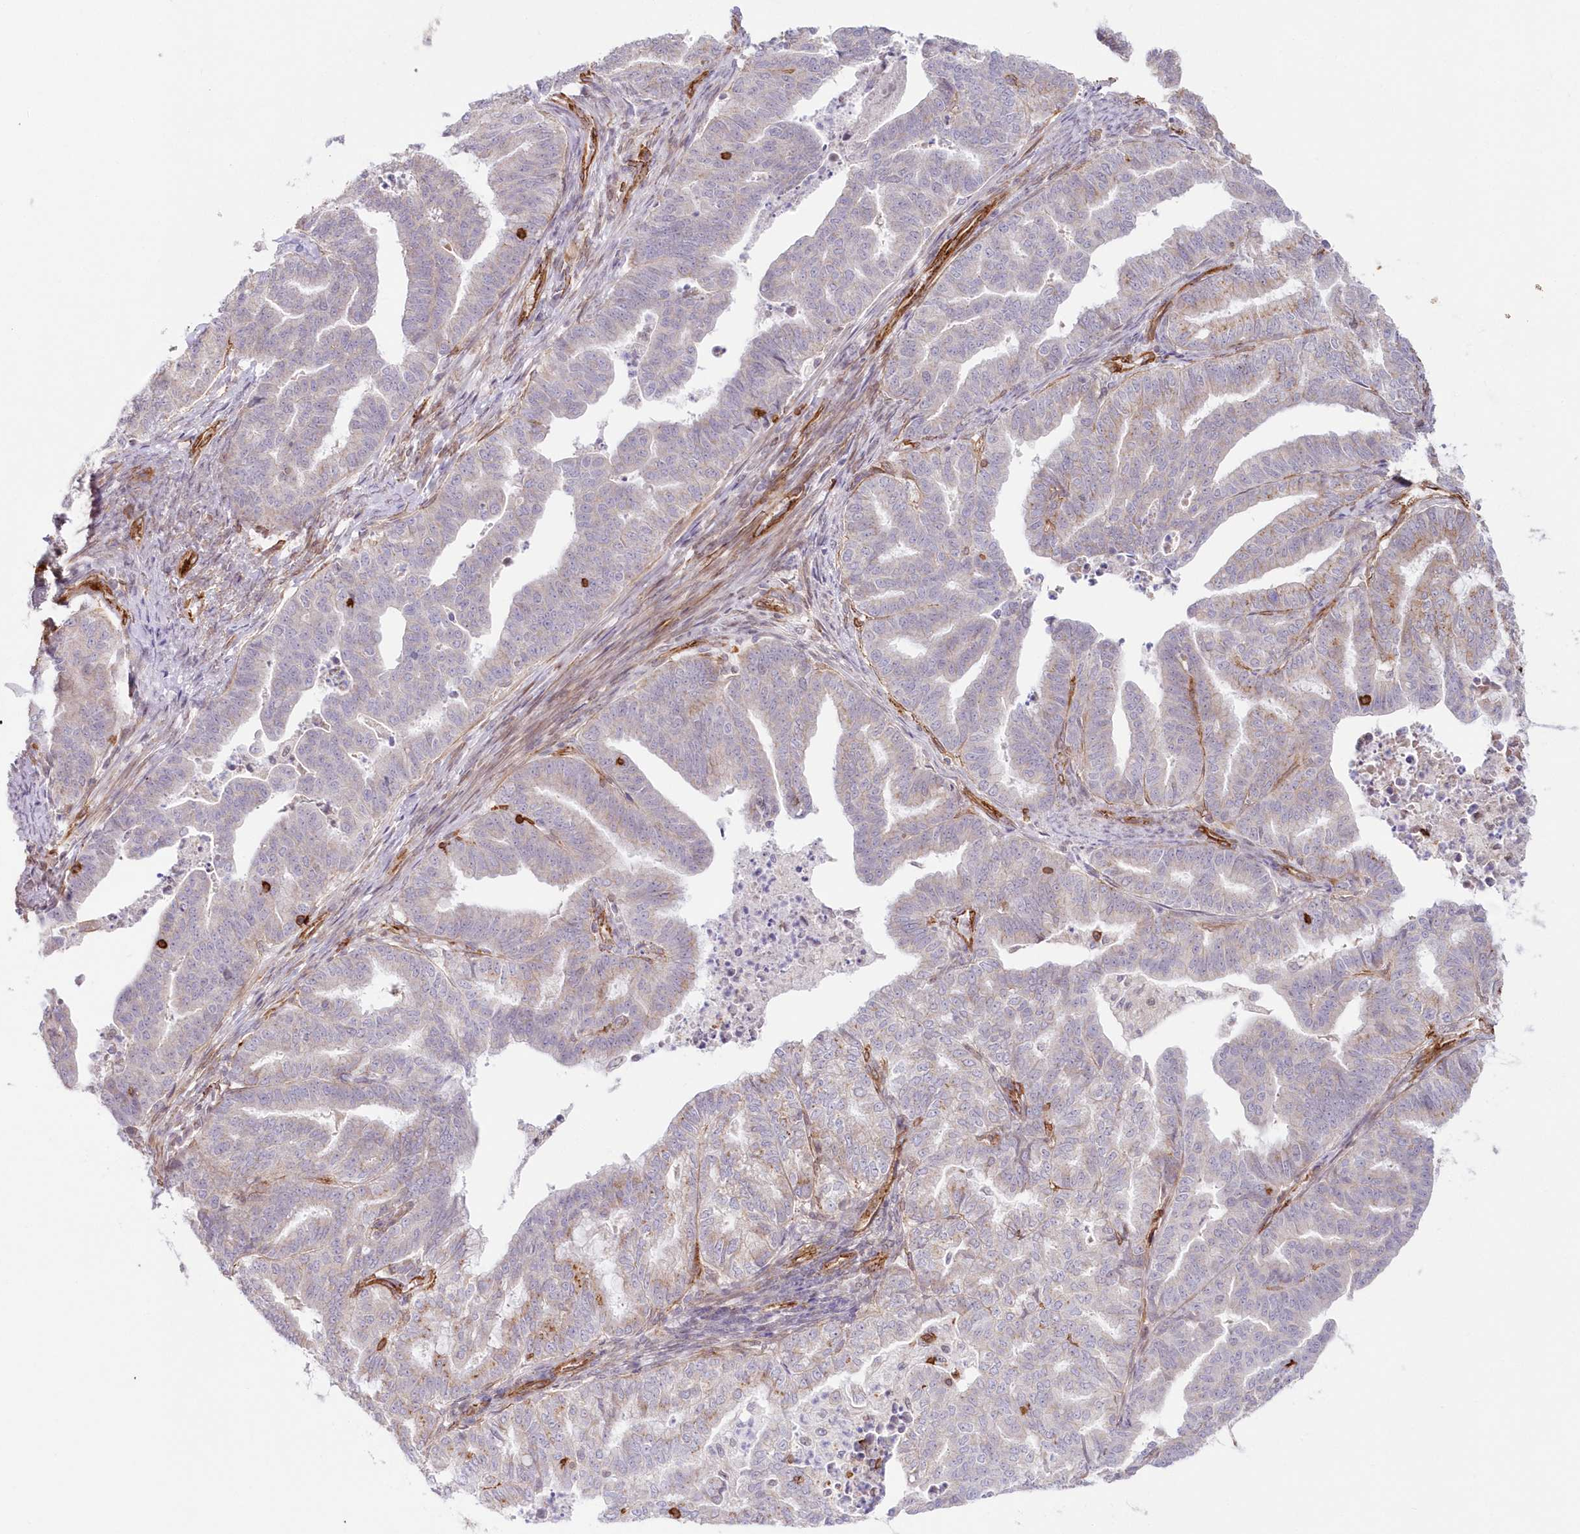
{"staining": {"intensity": "negative", "quantity": "none", "location": "none"}, "tissue": "endometrial cancer", "cell_type": "Tumor cells", "image_type": "cancer", "snomed": [{"axis": "morphology", "description": "Adenocarcinoma, NOS"}, {"axis": "topography", "description": "Endometrium"}], "caption": "High power microscopy micrograph of an IHC photomicrograph of adenocarcinoma (endometrial), revealing no significant positivity in tumor cells. (DAB immunohistochemistry with hematoxylin counter stain).", "gene": "AFAP1L2", "patient": {"sex": "female", "age": 79}}